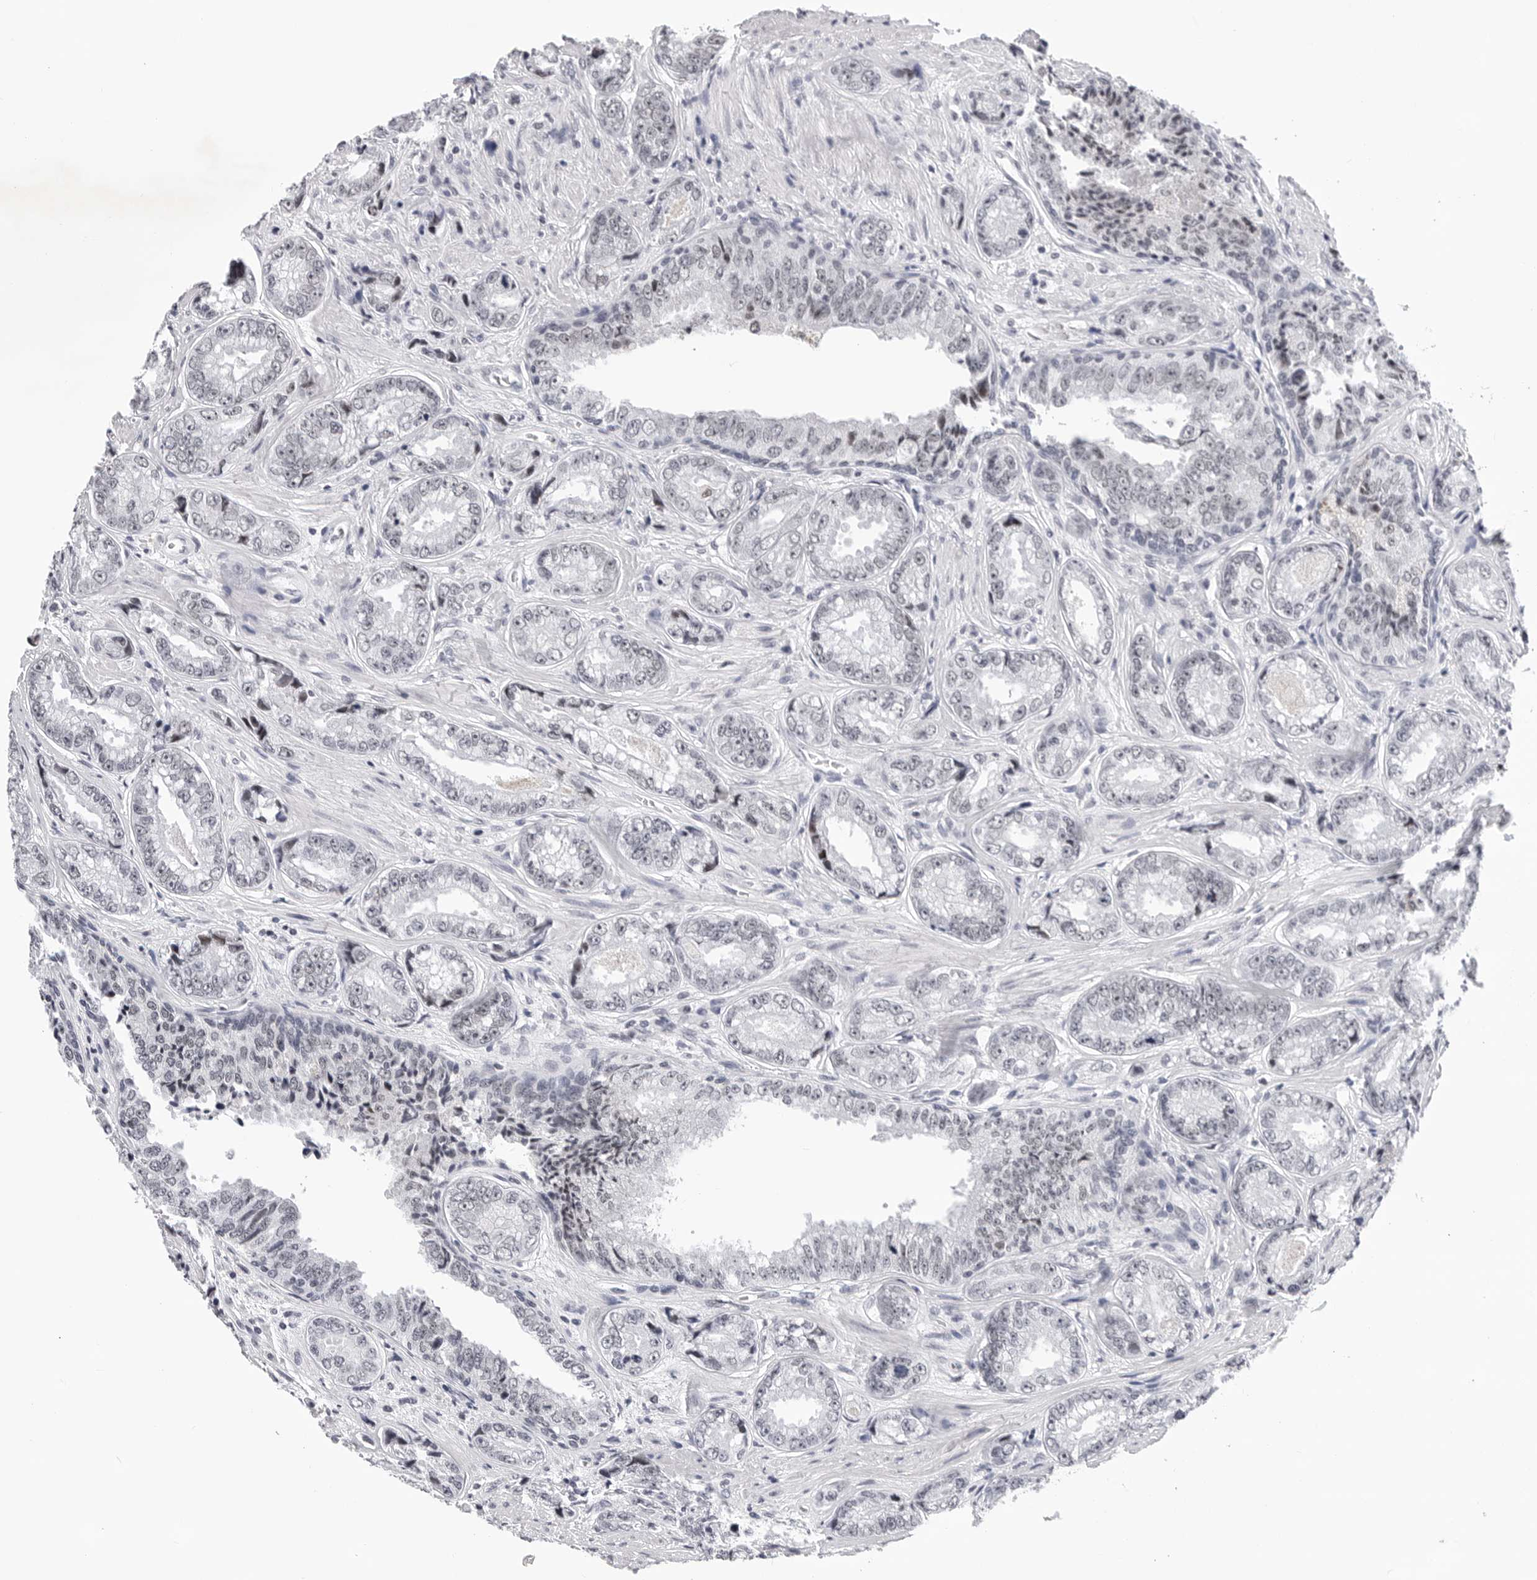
{"staining": {"intensity": "negative", "quantity": "none", "location": "none"}, "tissue": "prostate cancer", "cell_type": "Tumor cells", "image_type": "cancer", "snomed": [{"axis": "morphology", "description": "Adenocarcinoma, High grade"}, {"axis": "topography", "description": "Prostate"}], "caption": "This is a photomicrograph of immunohistochemistry (IHC) staining of high-grade adenocarcinoma (prostate), which shows no positivity in tumor cells.", "gene": "SF3B4", "patient": {"sex": "male", "age": 61}}